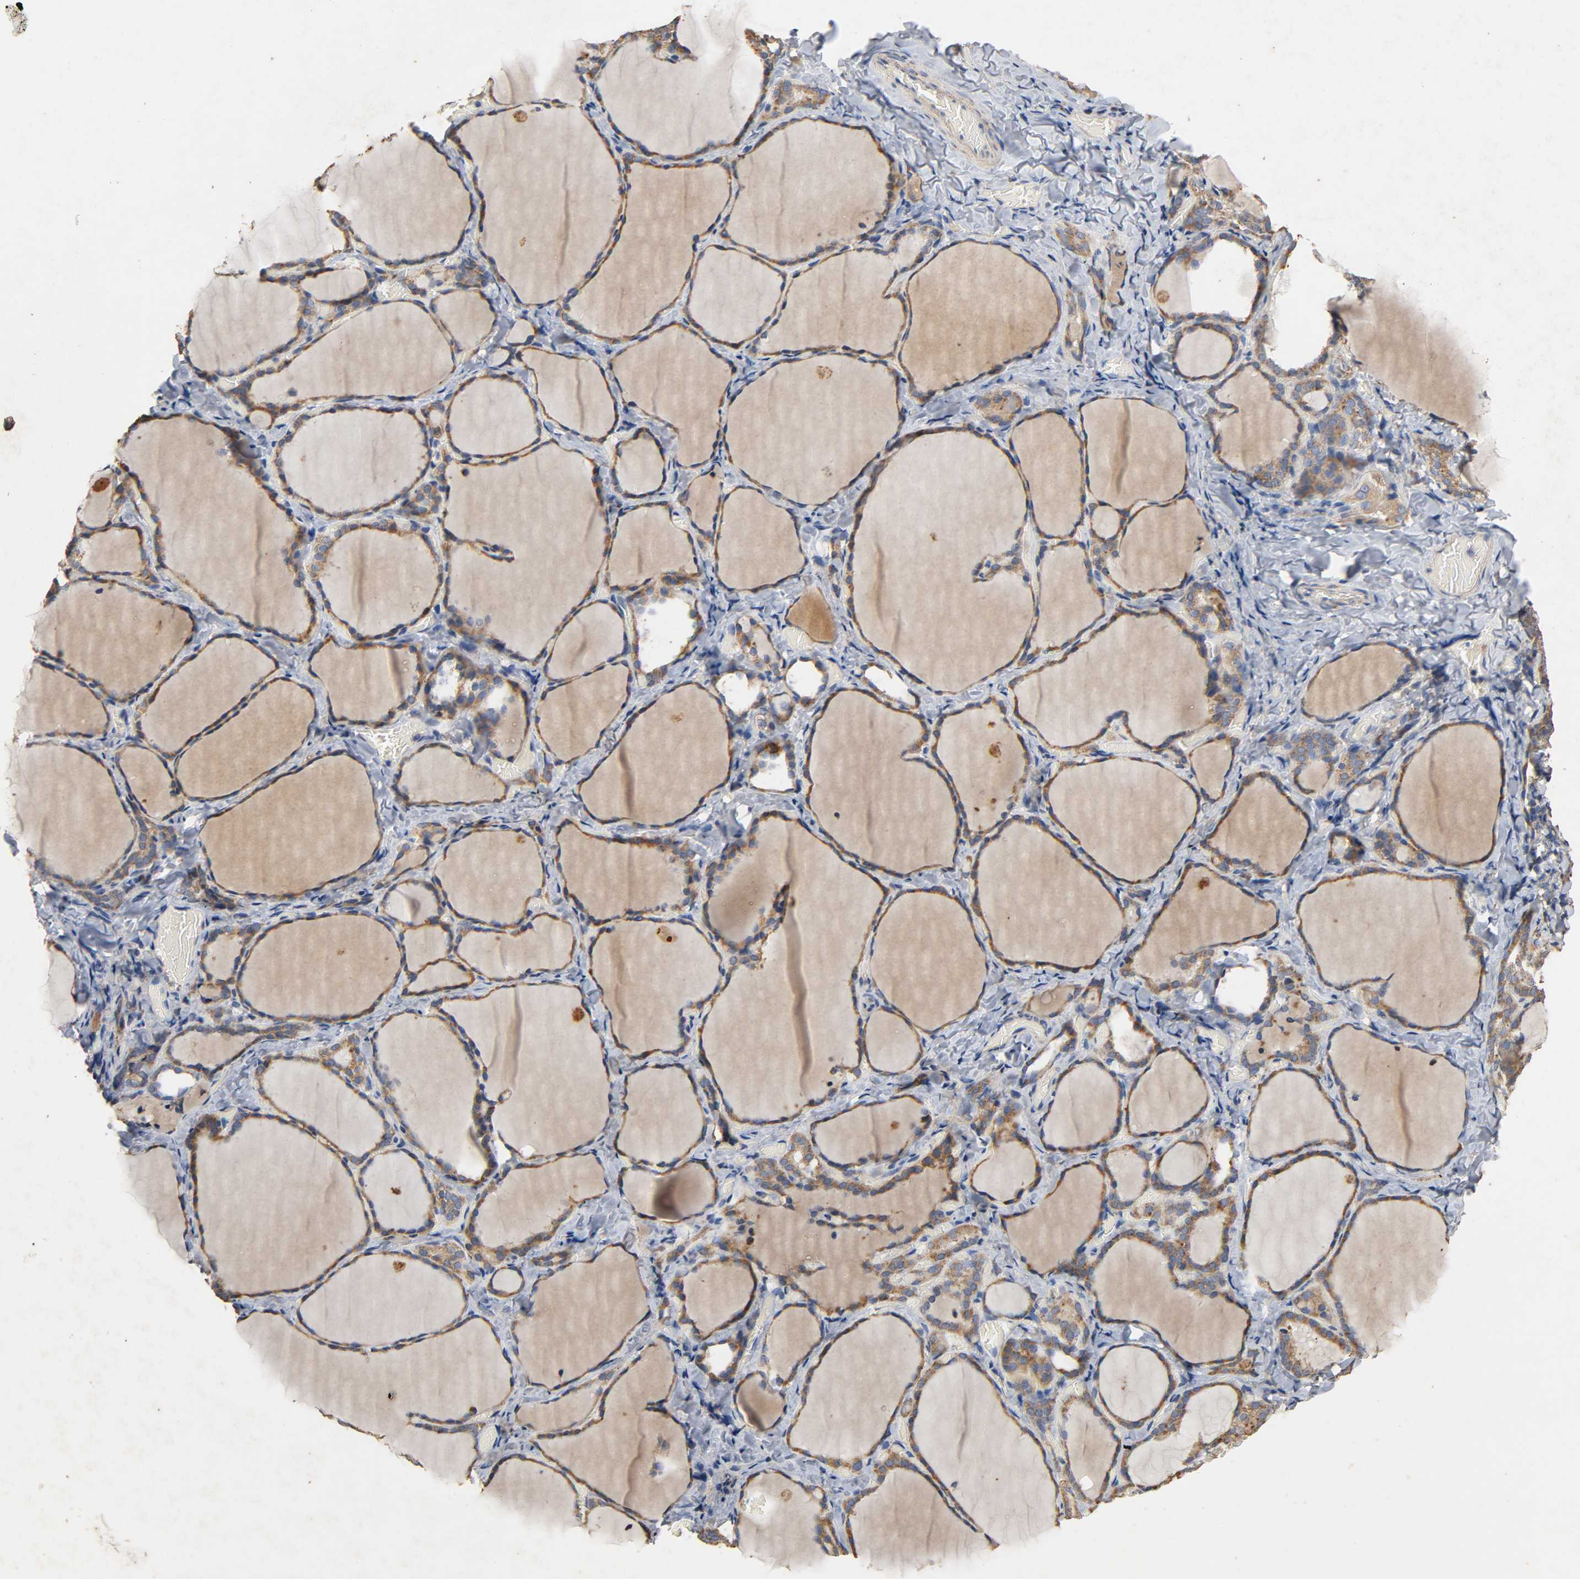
{"staining": {"intensity": "moderate", "quantity": ">75%", "location": "cytoplasmic/membranous"}, "tissue": "thyroid gland", "cell_type": "Glandular cells", "image_type": "normal", "snomed": [{"axis": "morphology", "description": "Normal tissue, NOS"}, {"axis": "morphology", "description": "Papillary adenocarcinoma, NOS"}, {"axis": "topography", "description": "Thyroid gland"}], "caption": "Protein expression analysis of unremarkable human thyroid gland reveals moderate cytoplasmic/membranous positivity in about >75% of glandular cells.", "gene": "NDUFS3", "patient": {"sex": "female", "age": 30}}